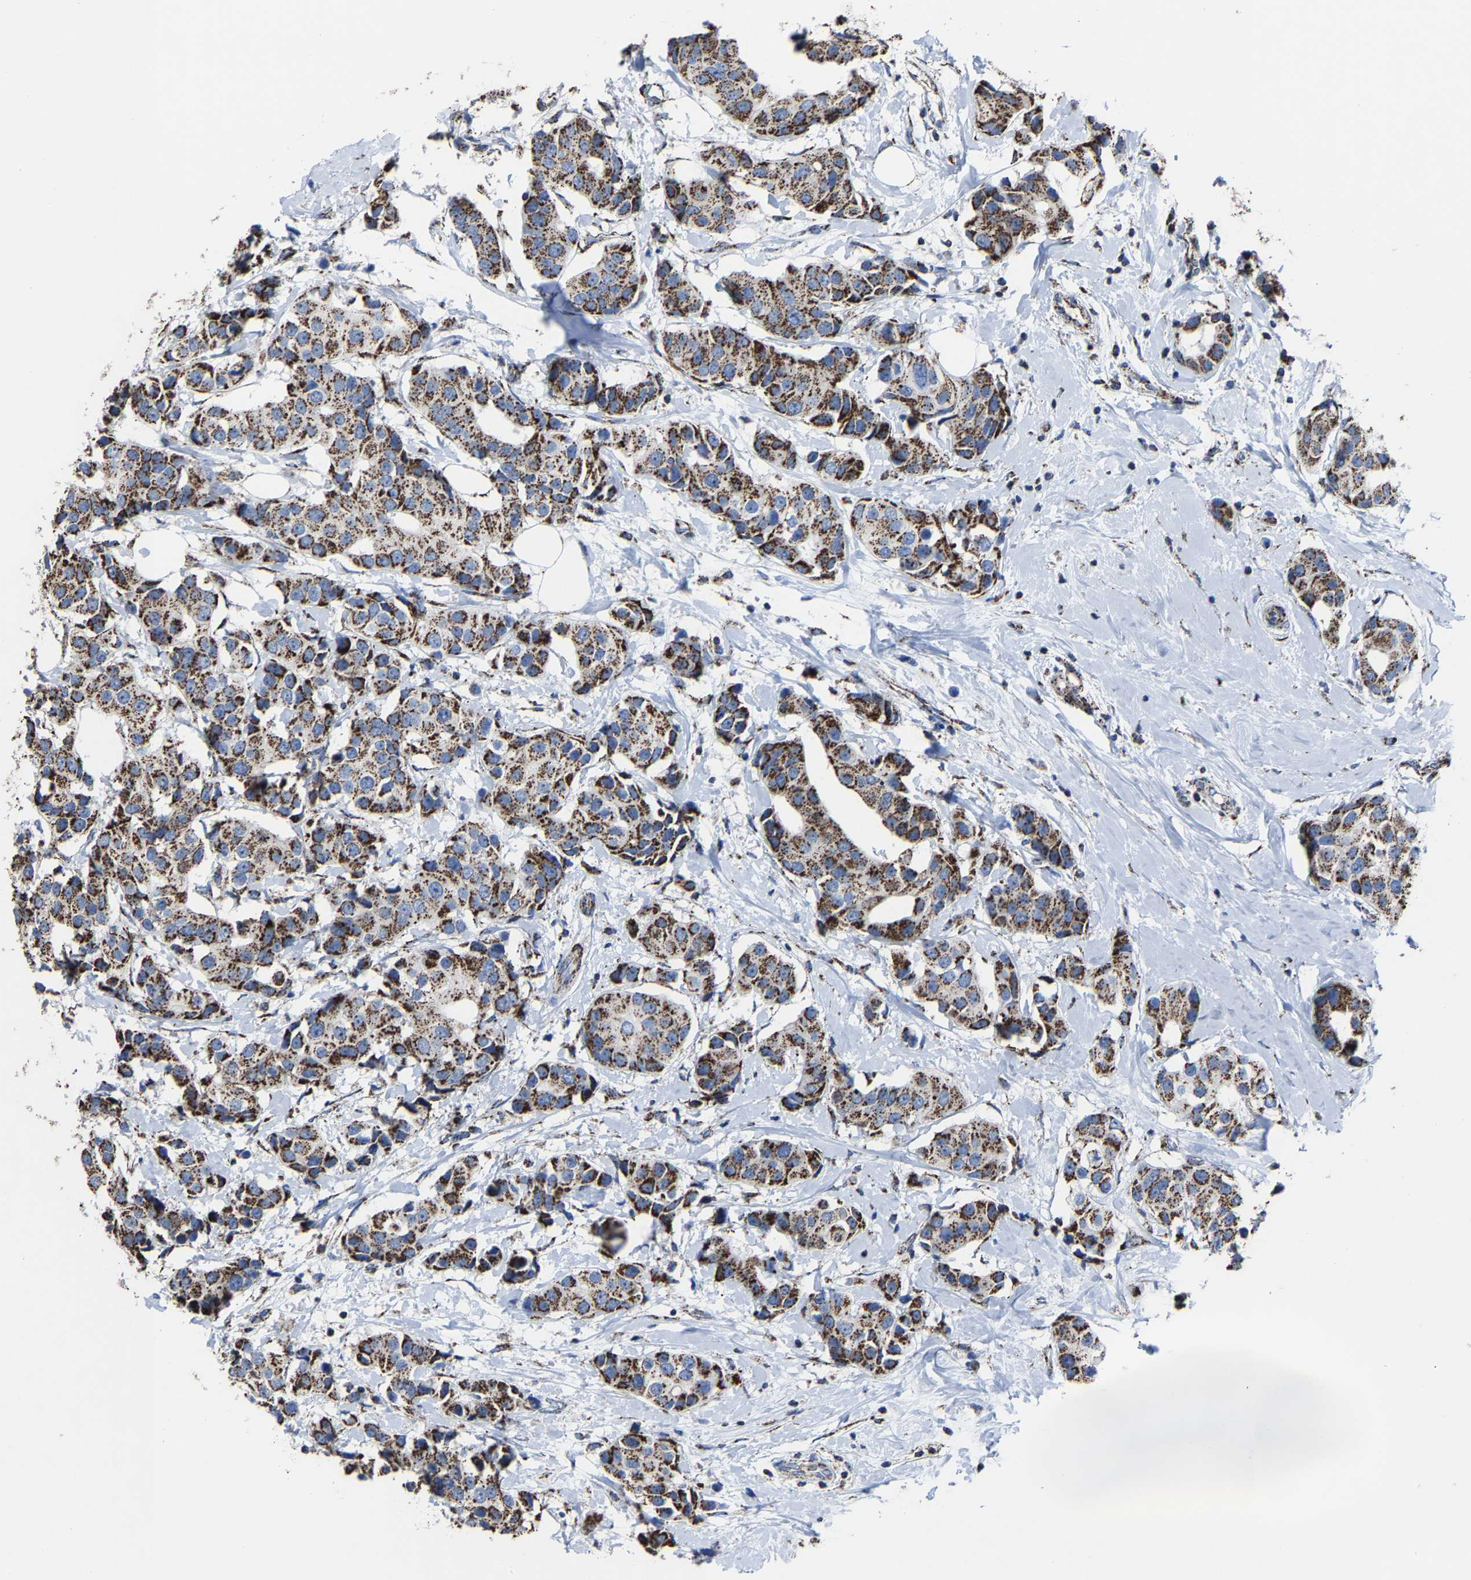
{"staining": {"intensity": "strong", "quantity": ">75%", "location": "cytoplasmic/membranous"}, "tissue": "breast cancer", "cell_type": "Tumor cells", "image_type": "cancer", "snomed": [{"axis": "morphology", "description": "Normal tissue, NOS"}, {"axis": "morphology", "description": "Duct carcinoma"}, {"axis": "topography", "description": "Breast"}], "caption": "Immunohistochemical staining of human breast cancer (infiltrating ductal carcinoma) reveals strong cytoplasmic/membranous protein positivity in about >75% of tumor cells.", "gene": "NDUFV3", "patient": {"sex": "female", "age": 39}}